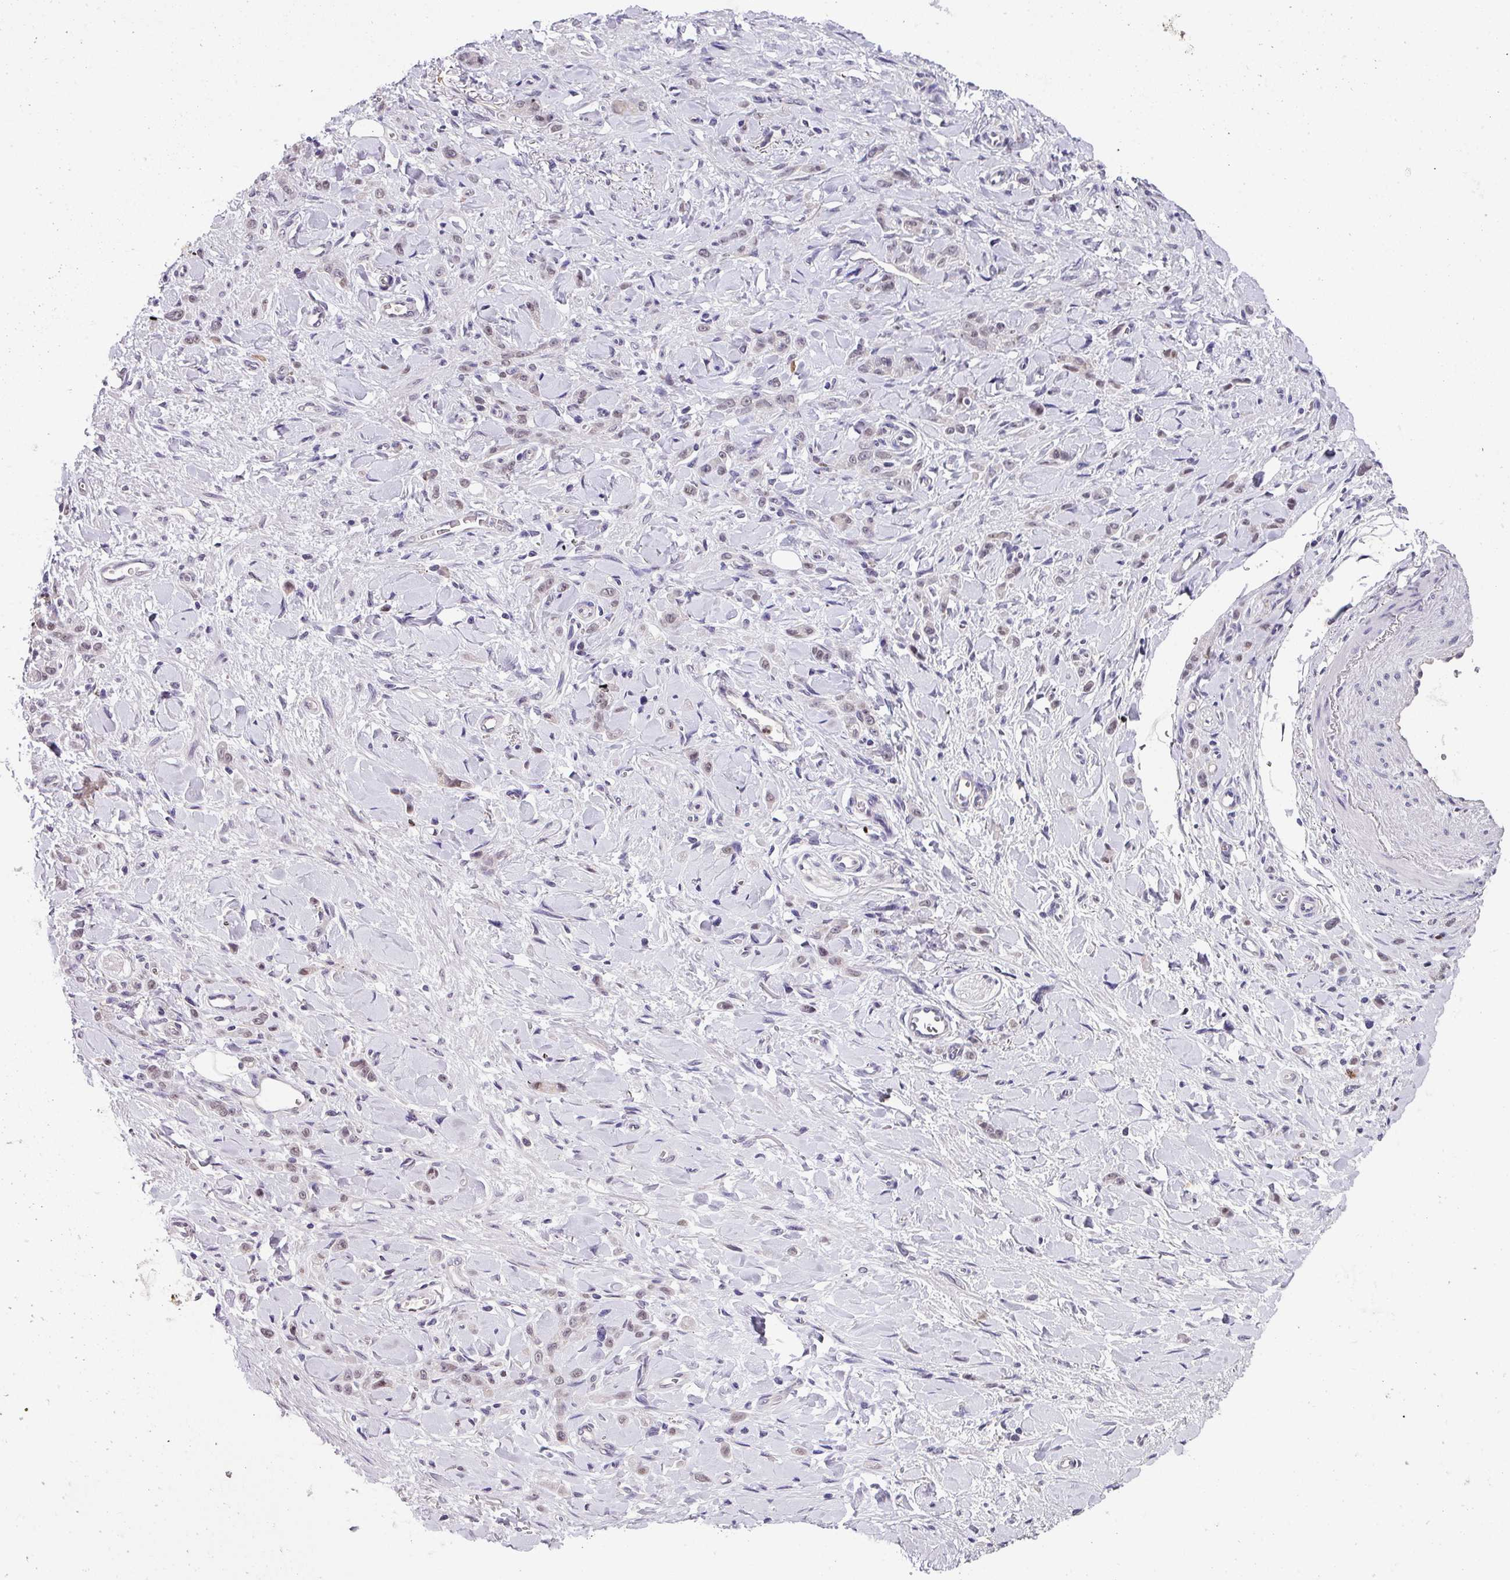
{"staining": {"intensity": "weak", "quantity": "25%-75%", "location": "nuclear"}, "tissue": "stomach cancer", "cell_type": "Tumor cells", "image_type": "cancer", "snomed": [{"axis": "morphology", "description": "Normal tissue, NOS"}, {"axis": "morphology", "description": "Adenocarcinoma, NOS"}, {"axis": "topography", "description": "Stomach"}], "caption": "Stomach adenocarcinoma tissue reveals weak nuclear positivity in approximately 25%-75% of tumor cells, visualized by immunohistochemistry.", "gene": "ZFP3", "patient": {"sex": "male", "age": 82}}